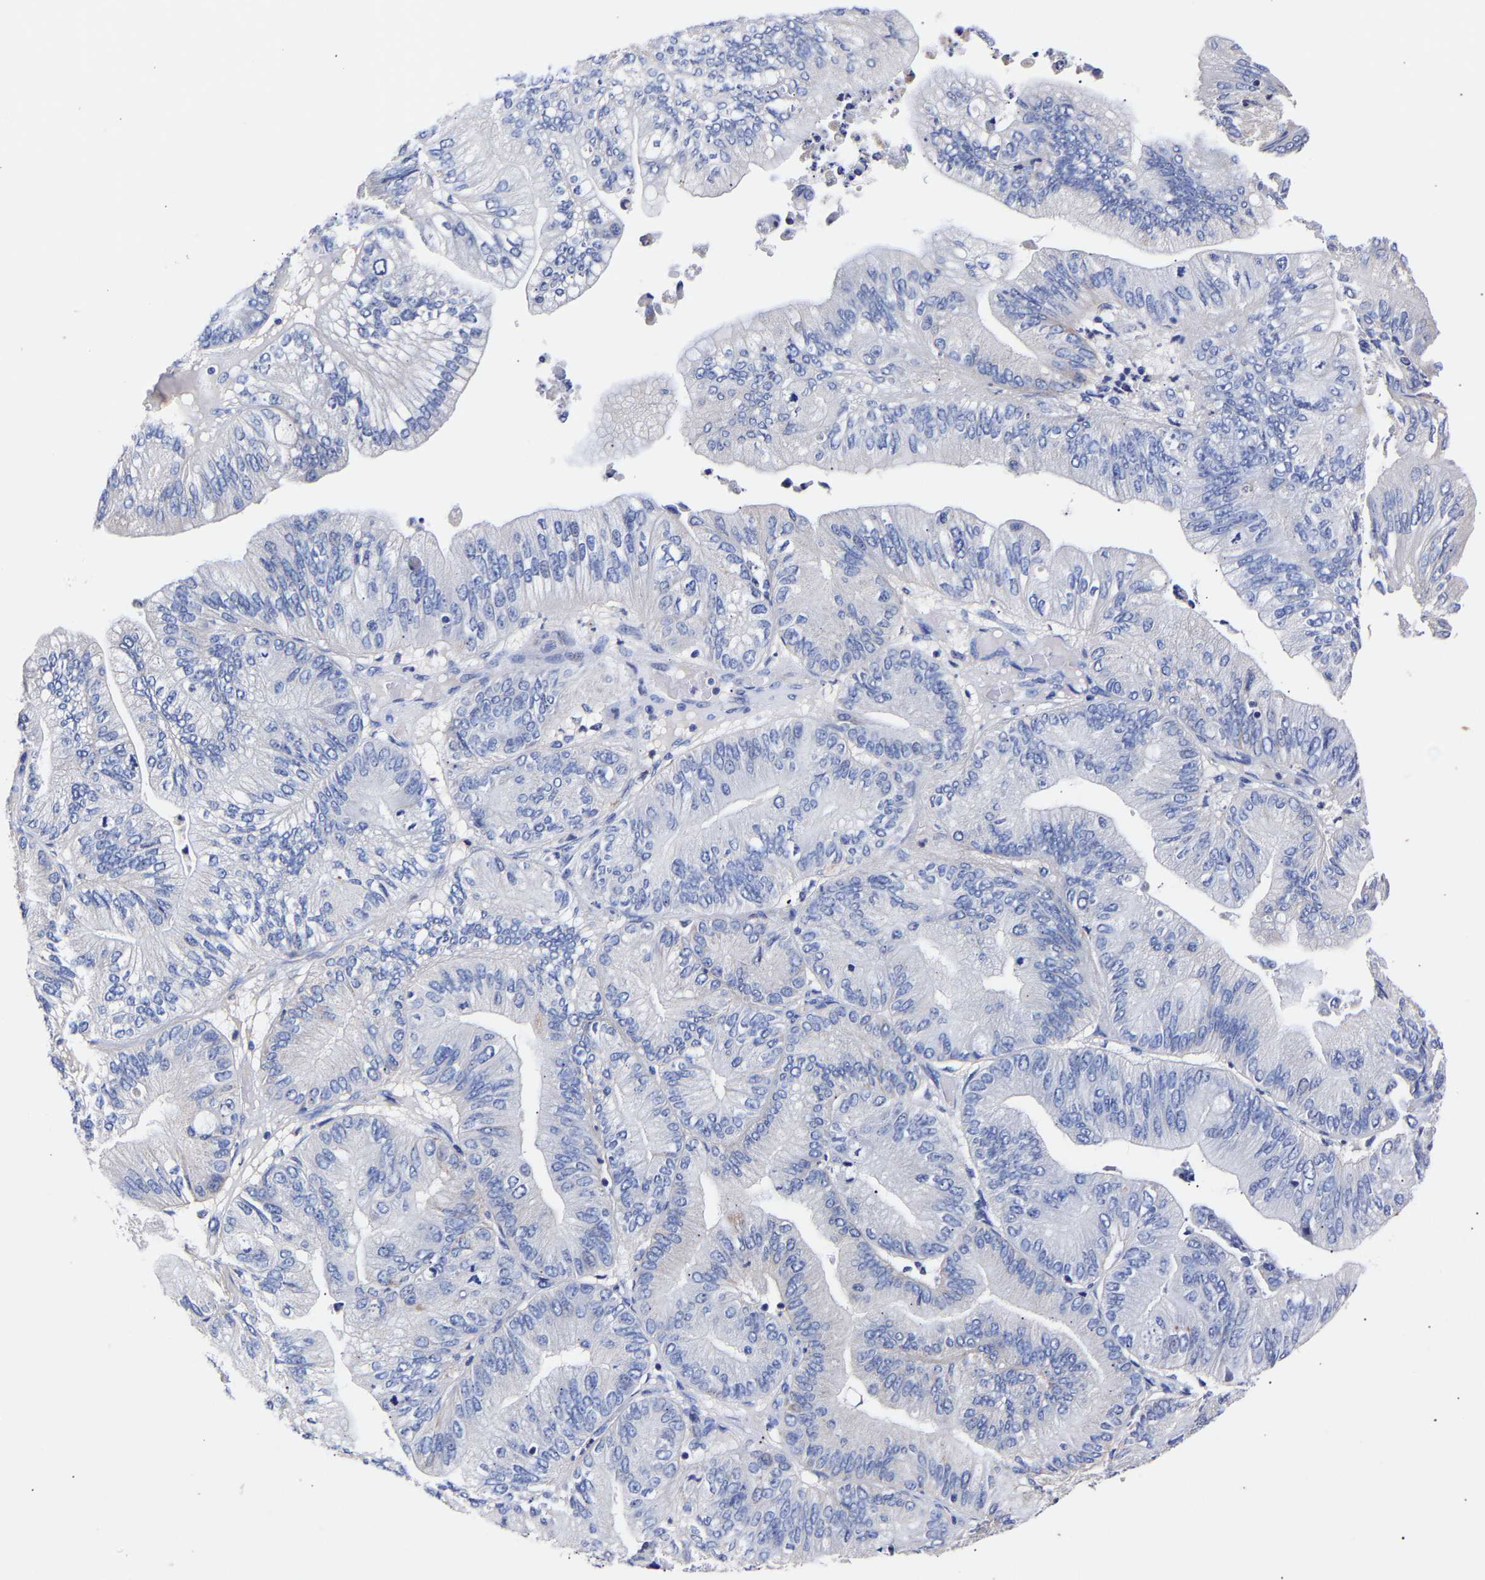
{"staining": {"intensity": "negative", "quantity": "none", "location": "none"}, "tissue": "ovarian cancer", "cell_type": "Tumor cells", "image_type": "cancer", "snomed": [{"axis": "morphology", "description": "Cystadenocarcinoma, mucinous, NOS"}, {"axis": "topography", "description": "Ovary"}], "caption": "IHC micrograph of neoplastic tissue: ovarian cancer stained with DAB (3,3'-diaminobenzidine) displays no significant protein expression in tumor cells.", "gene": "SEM1", "patient": {"sex": "female", "age": 61}}